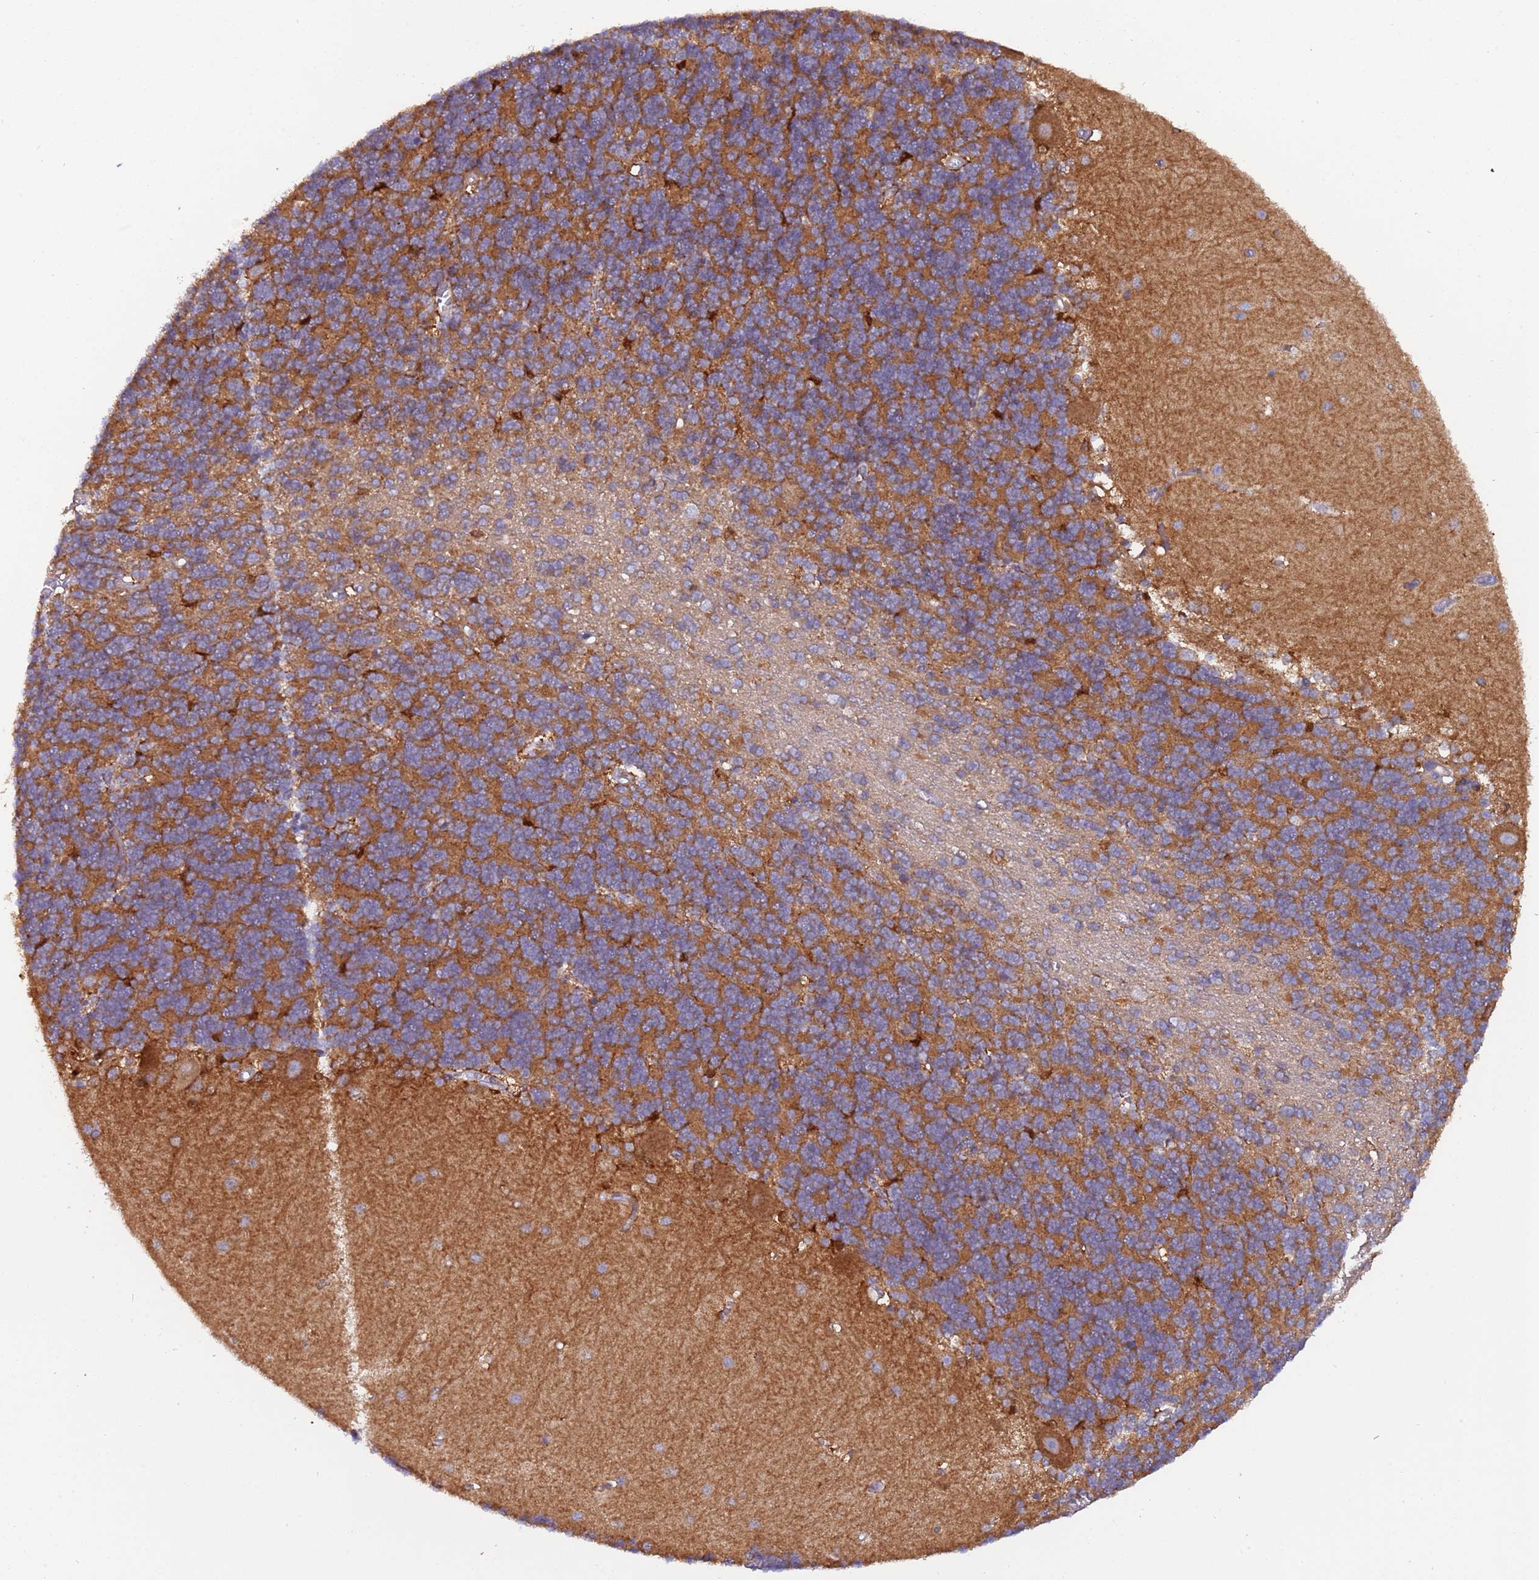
{"staining": {"intensity": "strong", "quantity": ">75%", "location": "cytoplasmic/membranous"}, "tissue": "cerebellum", "cell_type": "Cells in granular layer", "image_type": "normal", "snomed": [{"axis": "morphology", "description": "Normal tissue, NOS"}, {"axis": "topography", "description": "Cerebellum"}], "caption": "Approximately >75% of cells in granular layer in unremarkable human cerebellum reveal strong cytoplasmic/membranous protein staining as visualized by brown immunohistochemical staining.", "gene": "UQCRQ", "patient": {"sex": "male", "age": 37}}